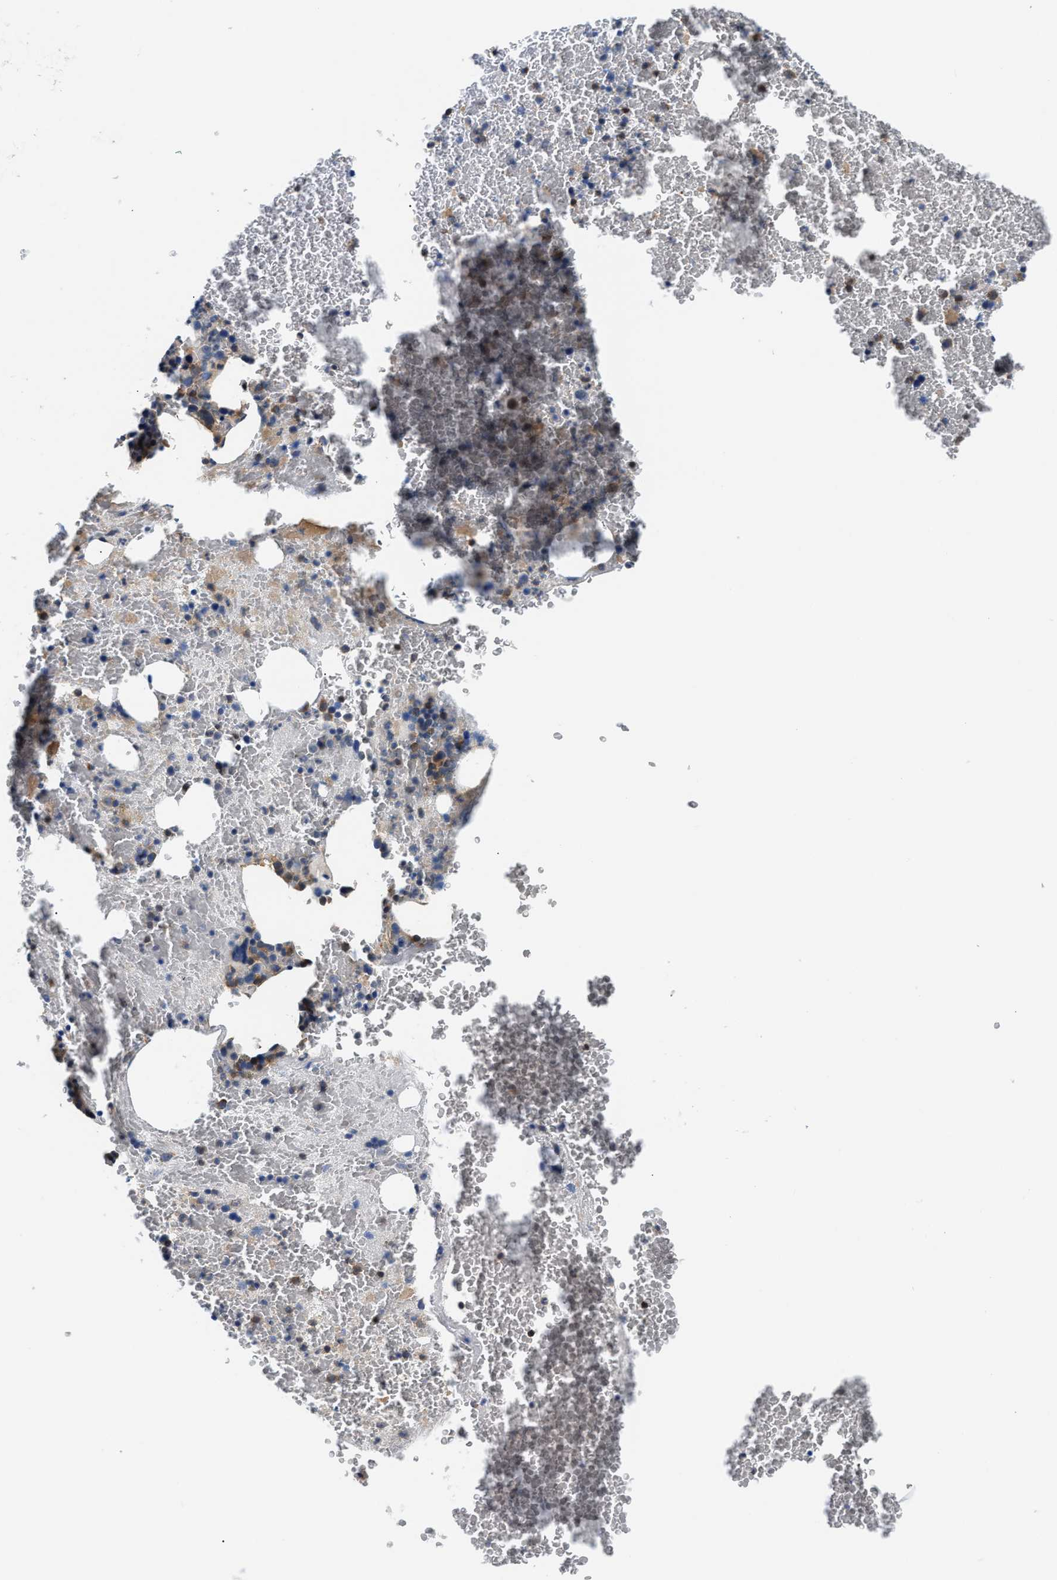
{"staining": {"intensity": "negative", "quantity": "none", "location": "none"}, "tissue": "bone marrow", "cell_type": "Hematopoietic cells", "image_type": "normal", "snomed": [{"axis": "morphology", "description": "Normal tissue, NOS"}, {"axis": "morphology", "description": "Inflammation, NOS"}, {"axis": "topography", "description": "Bone marrow"}], "caption": "Immunohistochemical staining of normal human bone marrow reveals no significant expression in hematopoietic cells. (Immunohistochemistry, brightfield microscopy, high magnification).", "gene": "CCM2", "patient": {"sex": "male", "age": 47}}